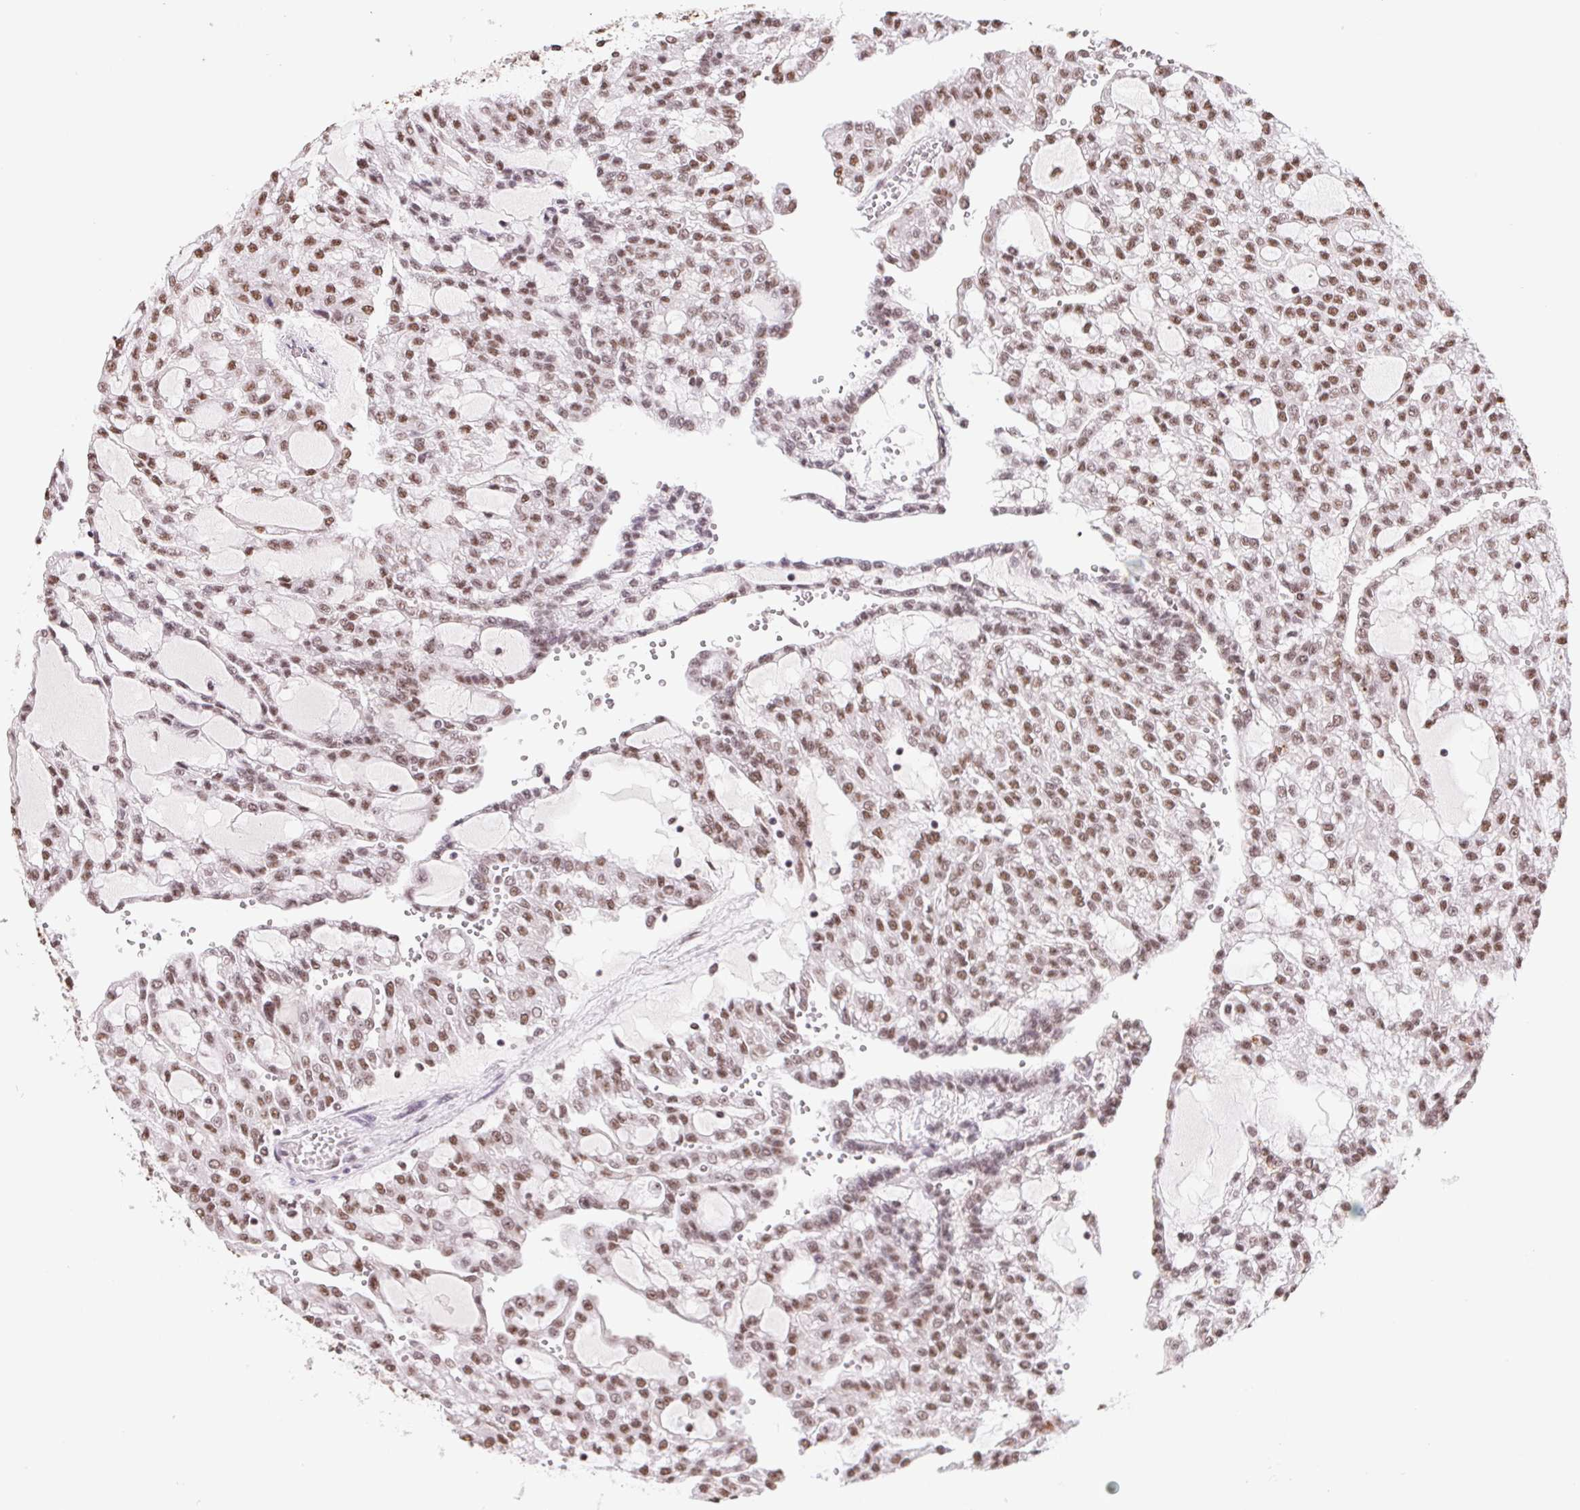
{"staining": {"intensity": "moderate", "quantity": ">75%", "location": "nuclear"}, "tissue": "renal cancer", "cell_type": "Tumor cells", "image_type": "cancer", "snomed": [{"axis": "morphology", "description": "Adenocarcinoma, NOS"}, {"axis": "topography", "description": "Kidney"}], "caption": "Brown immunohistochemical staining in human renal cancer (adenocarcinoma) reveals moderate nuclear staining in about >75% of tumor cells.", "gene": "SNRPG", "patient": {"sex": "male", "age": 63}}